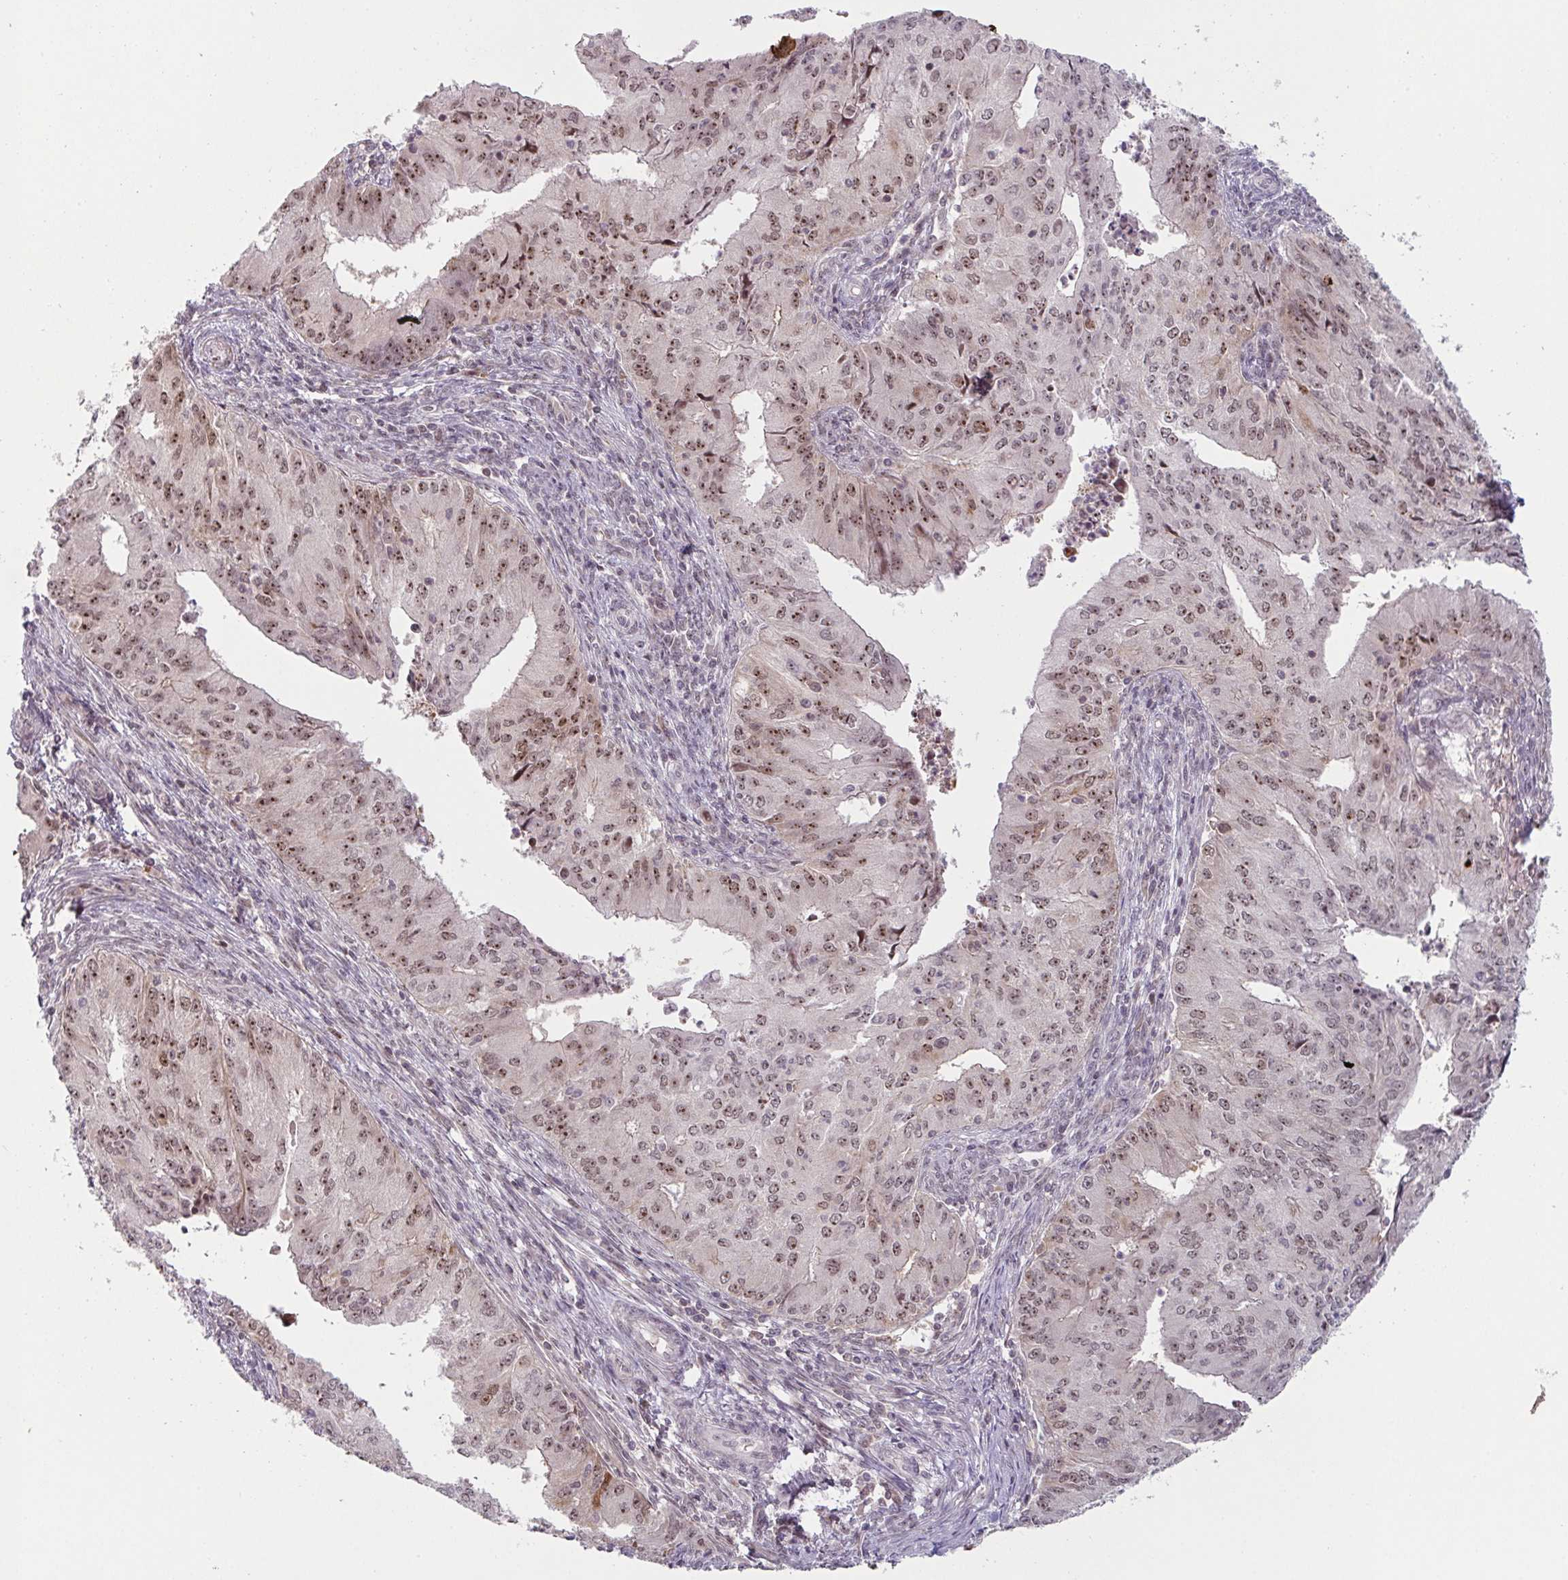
{"staining": {"intensity": "moderate", "quantity": ">75%", "location": "nuclear"}, "tissue": "endometrial cancer", "cell_type": "Tumor cells", "image_type": "cancer", "snomed": [{"axis": "morphology", "description": "Adenocarcinoma, NOS"}, {"axis": "topography", "description": "Endometrium"}], "caption": "Endometrial adenocarcinoma stained with a brown dye demonstrates moderate nuclear positive positivity in approximately >75% of tumor cells.", "gene": "NLRP13", "patient": {"sex": "female", "age": 50}}